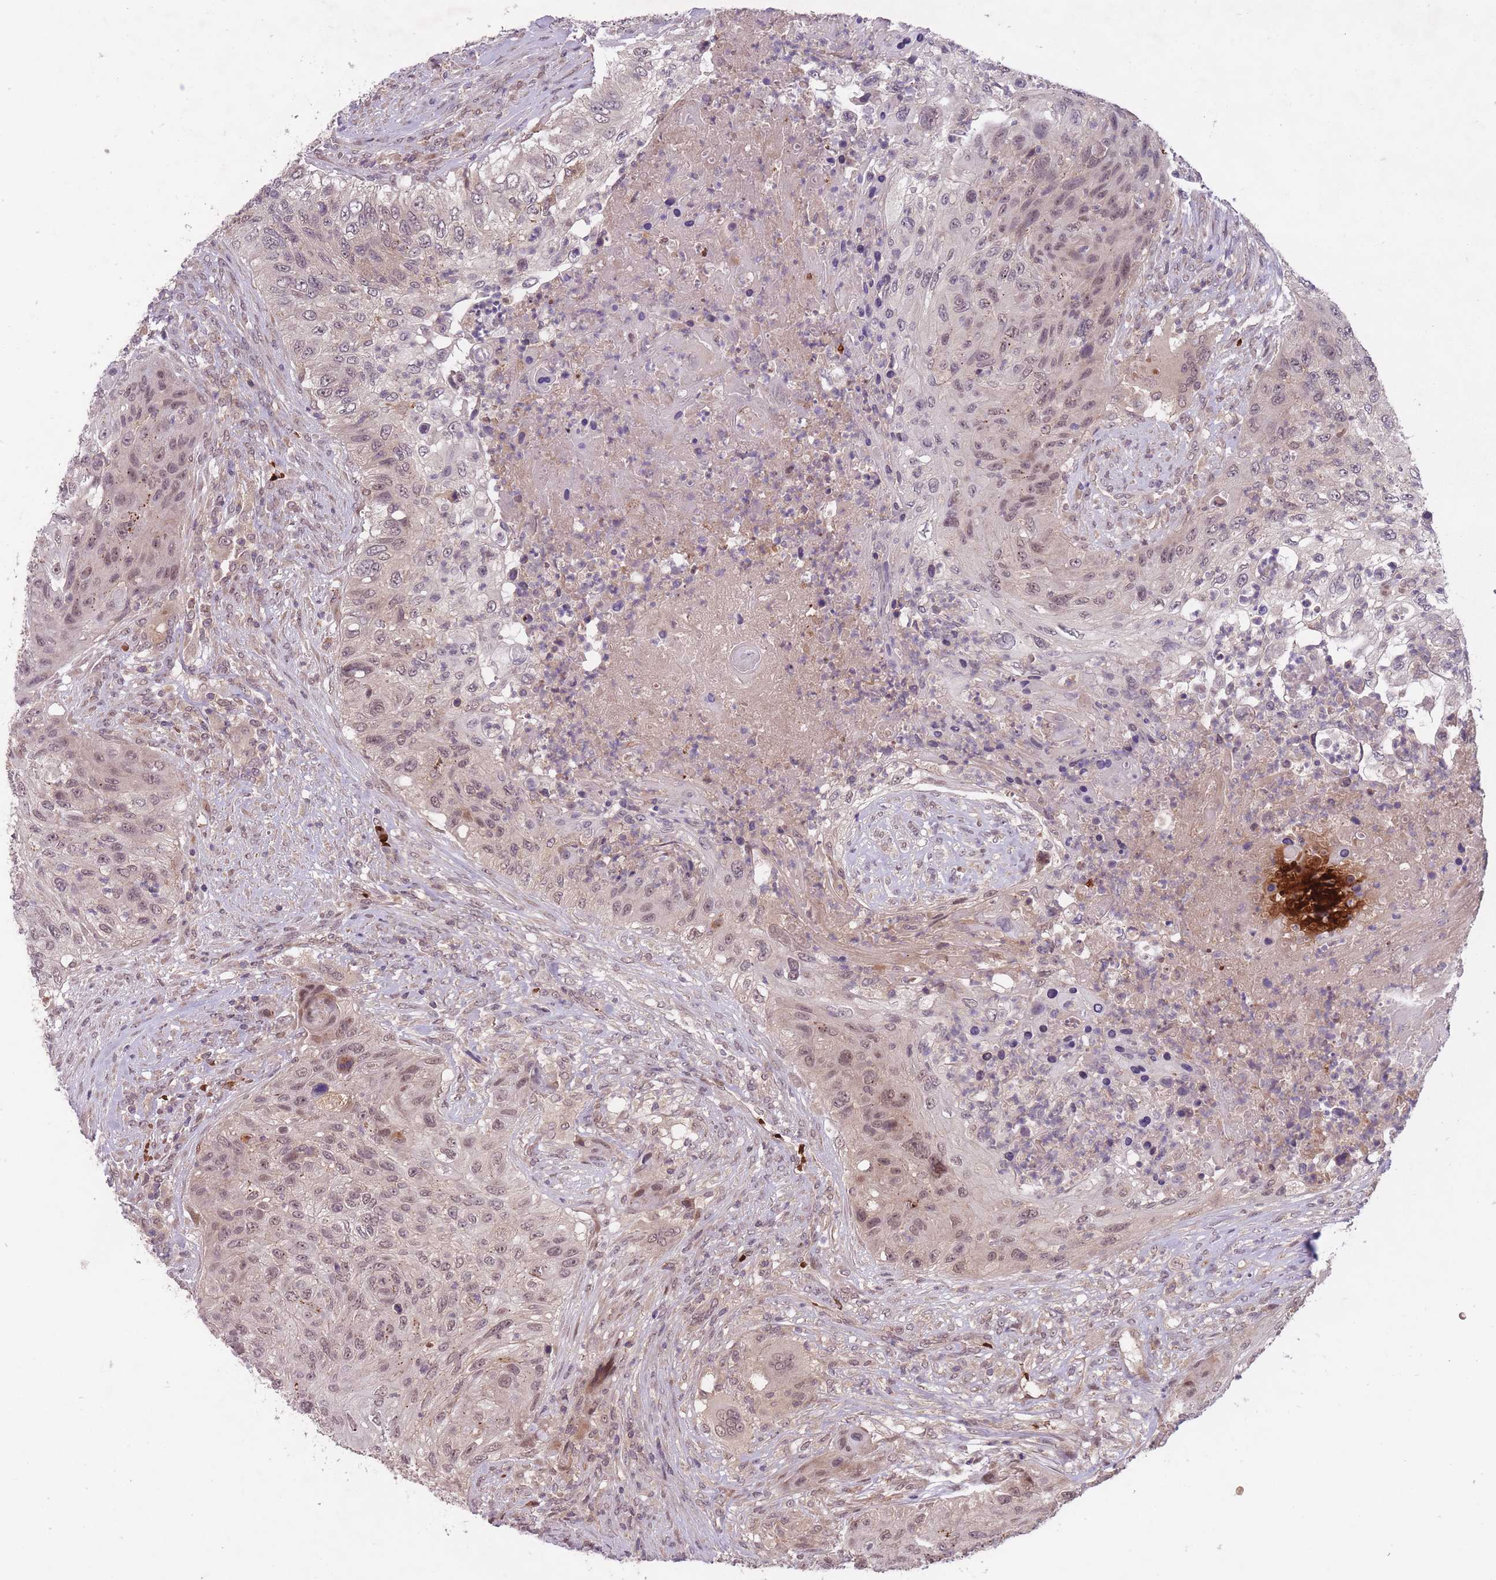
{"staining": {"intensity": "moderate", "quantity": "<25%", "location": "nuclear"}, "tissue": "urothelial cancer", "cell_type": "Tumor cells", "image_type": "cancer", "snomed": [{"axis": "morphology", "description": "Urothelial carcinoma, High grade"}, {"axis": "topography", "description": "Urinary bladder"}], "caption": "Tumor cells display low levels of moderate nuclear positivity in approximately <25% of cells in urothelial cancer.", "gene": "SECTM1", "patient": {"sex": "female", "age": 60}}